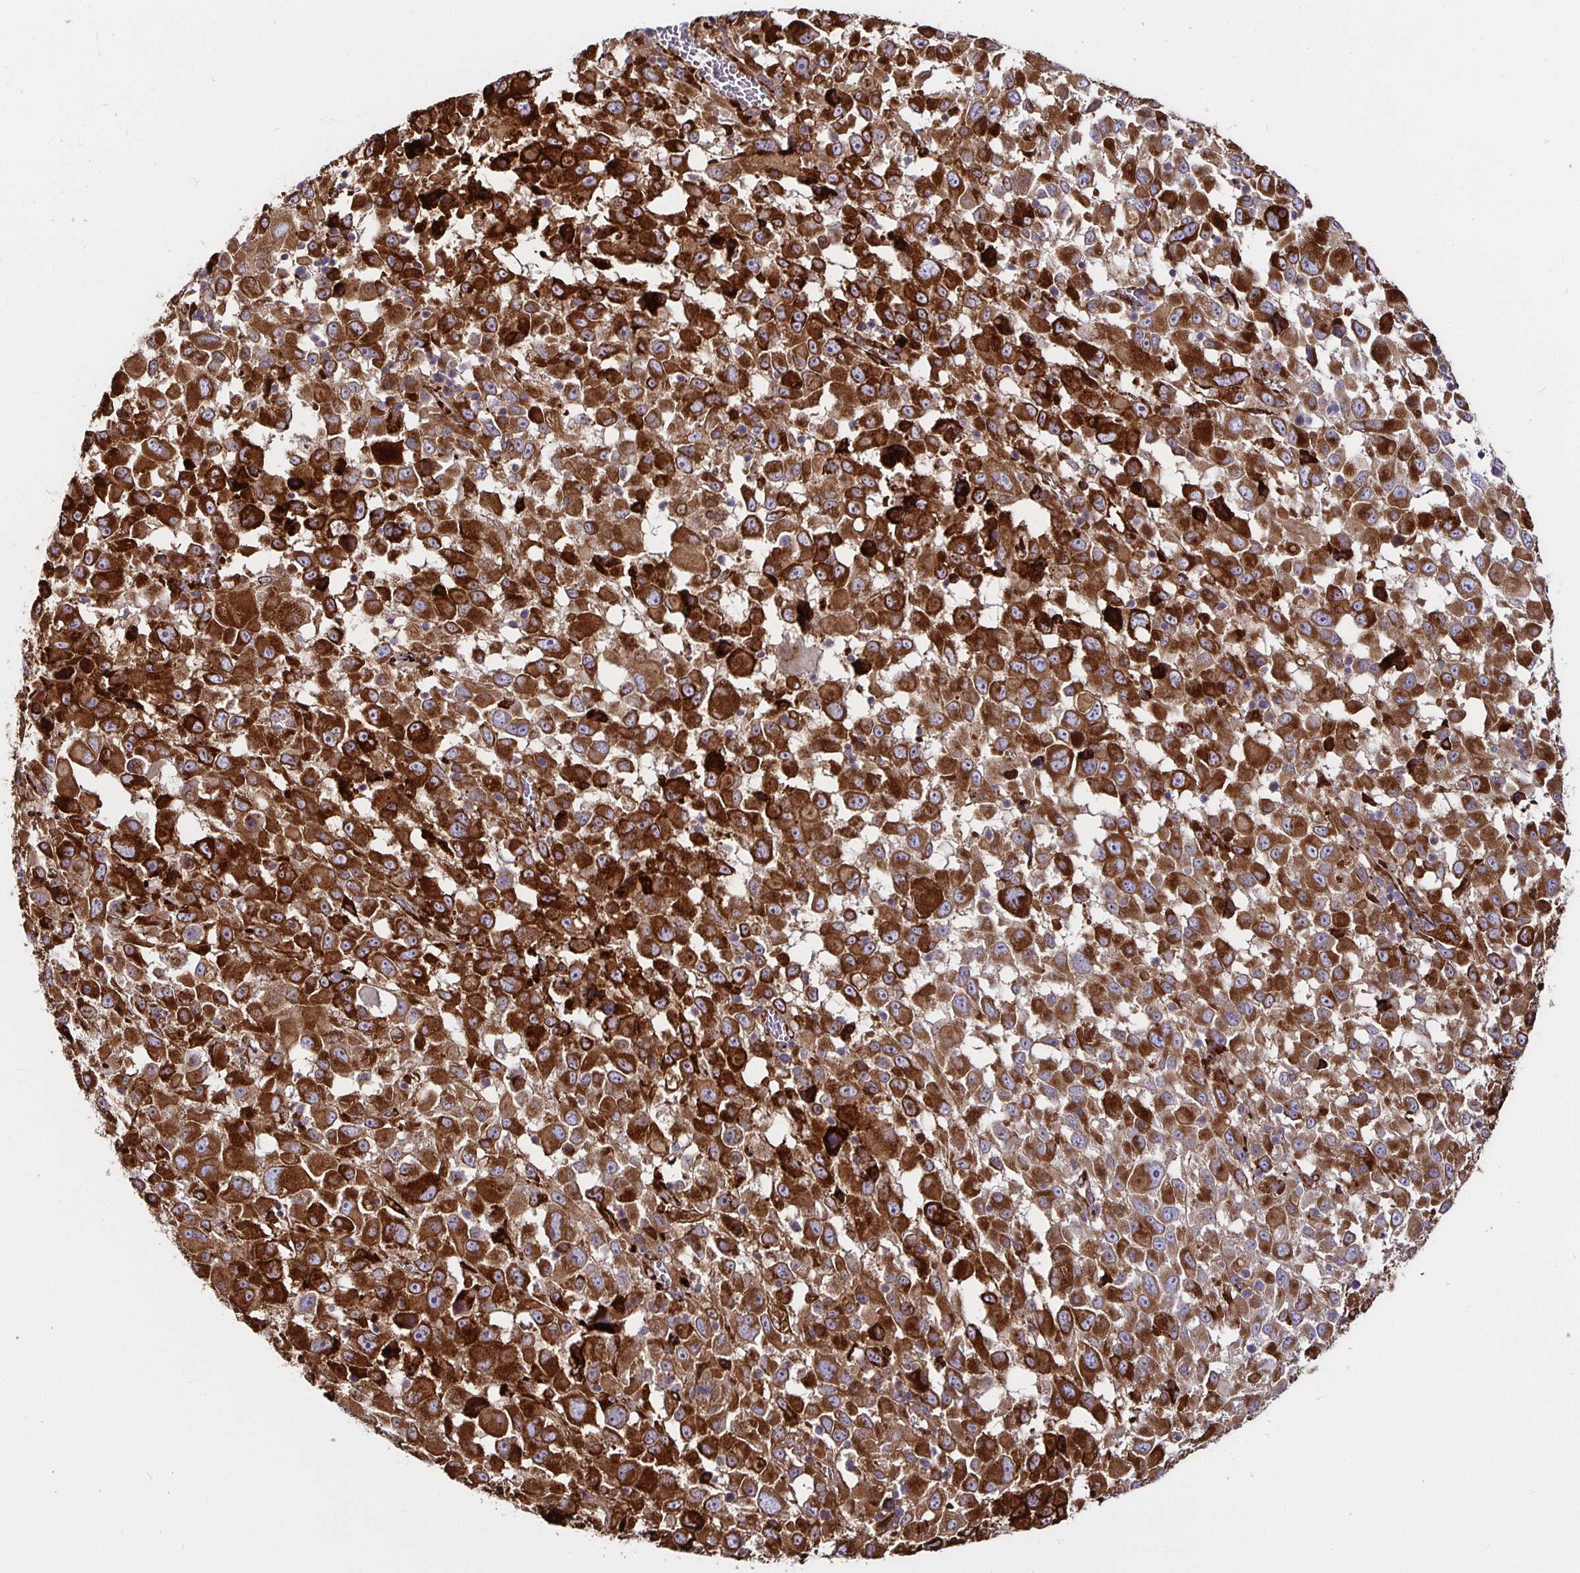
{"staining": {"intensity": "strong", "quantity": ">75%", "location": "cytoplasmic/membranous"}, "tissue": "melanoma", "cell_type": "Tumor cells", "image_type": "cancer", "snomed": [{"axis": "morphology", "description": "Malignant melanoma, Metastatic site"}, {"axis": "topography", "description": "Soft tissue"}], "caption": "Immunohistochemical staining of melanoma shows strong cytoplasmic/membranous protein staining in approximately >75% of tumor cells.", "gene": "P4HA2", "patient": {"sex": "male", "age": 50}}